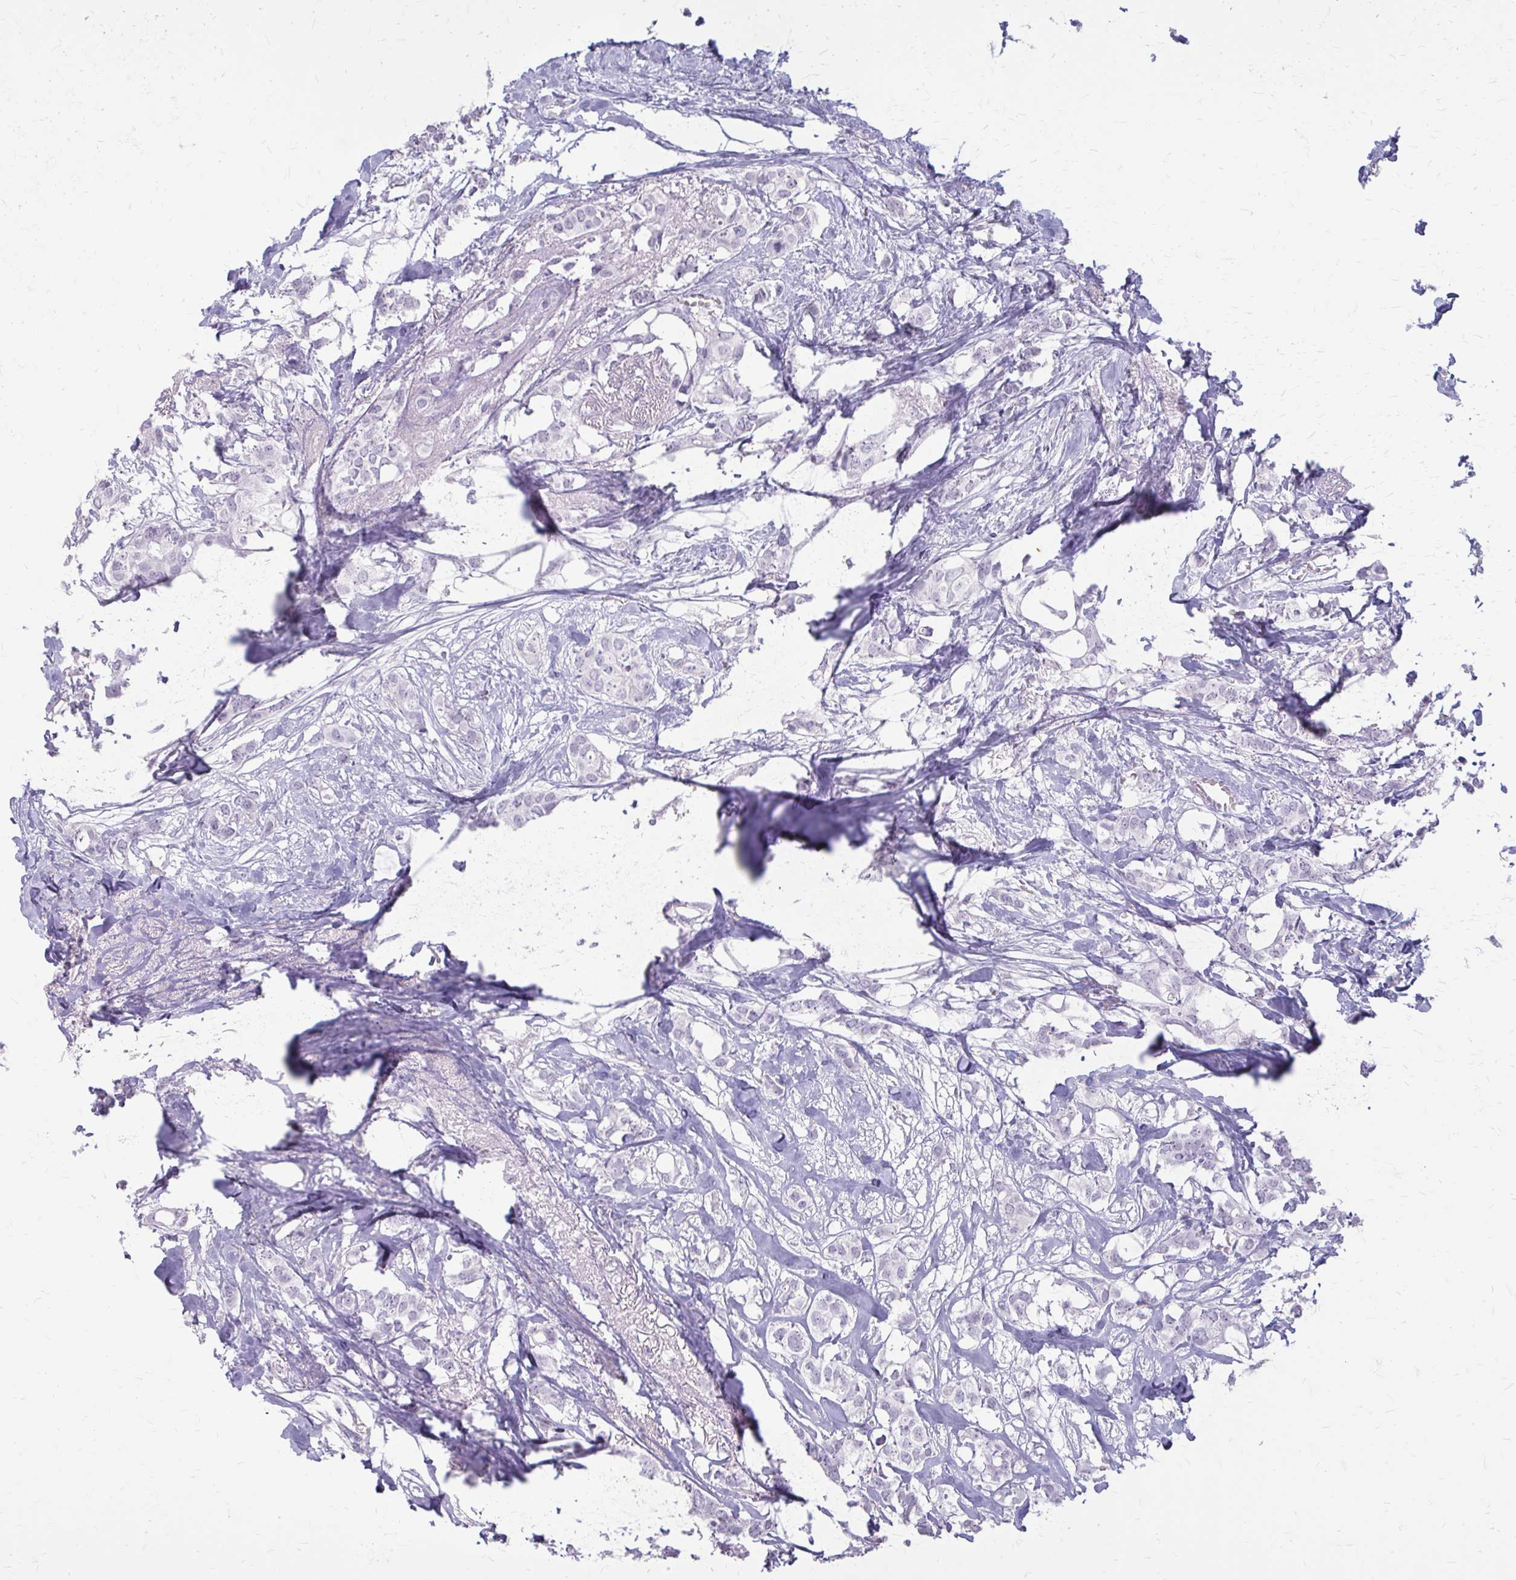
{"staining": {"intensity": "negative", "quantity": "none", "location": "none"}, "tissue": "breast cancer", "cell_type": "Tumor cells", "image_type": "cancer", "snomed": [{"axis": "morphology", "description": "Duct carcinoma"}, {"axis": "topography", "description": "Breast"}], "caption": "Immunohistochemical staining of human invasive ductal carcinoma (breast) shows no significant staining in tumor cells.", "gene": "KRT5", "patient": {"sex": "female", "age": 62}}